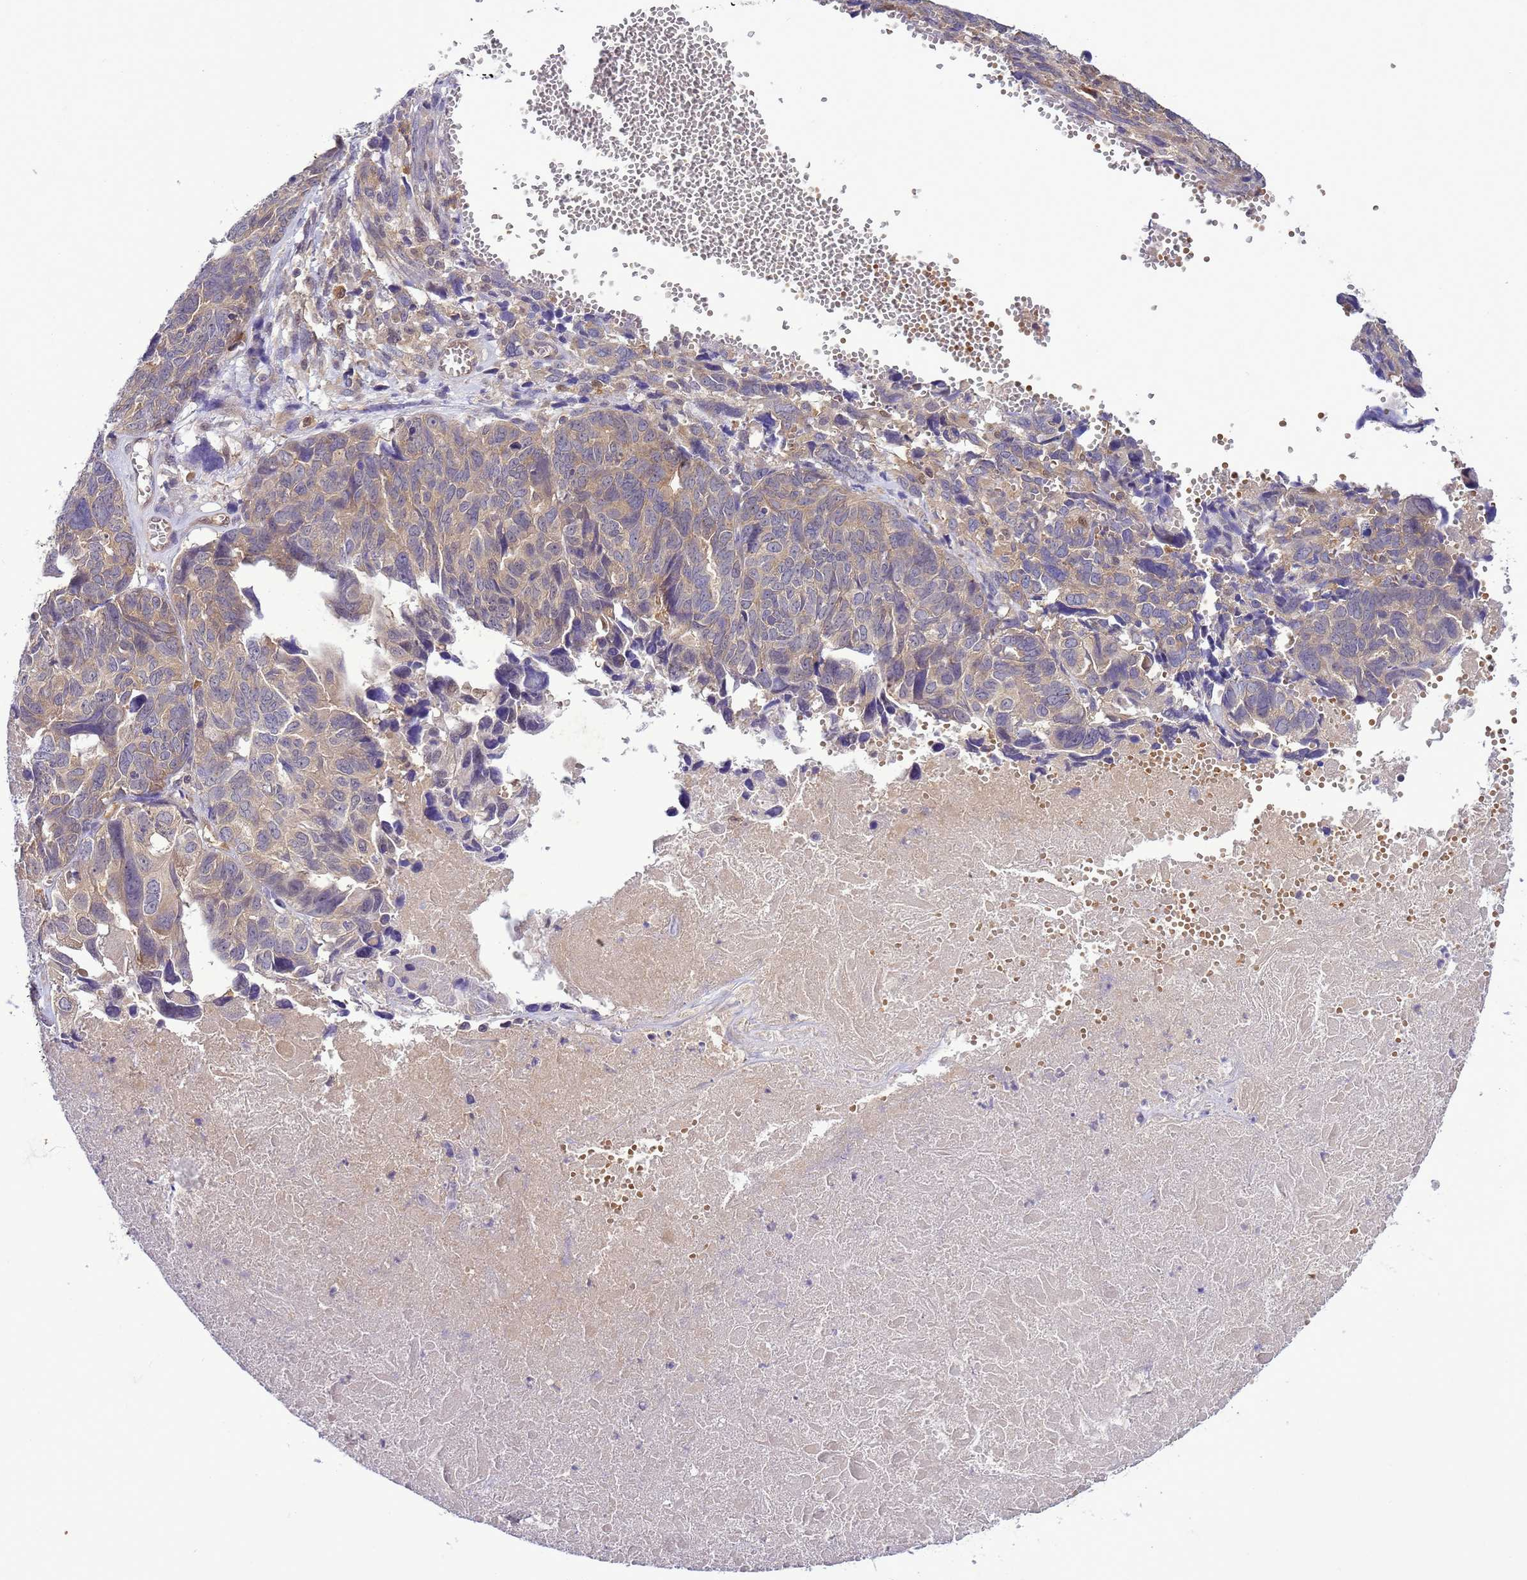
{"staining": {"intensity": "weak", "quantity": ">75%", "location": "cytoplasmic/membranous"}, "tissue": "ovarian cancer", "cell_type": "Tumor cells", "image_type": "cancer", "snomed": [{"axis": "morphology", "description": "Cystadenocarcinoma, serous, NOS"}, {"axis": "topography", "description": "Ovary"}], "caption": "There is low levels of weak cytoplasmic/membranous expression in tumor cells of ovarian serous cystadenocarcinoma, as demonstrated by immunohistochemical staining (brown color).", "gene": "DDI2", "patient": {"sex": "female", "age": 79}}